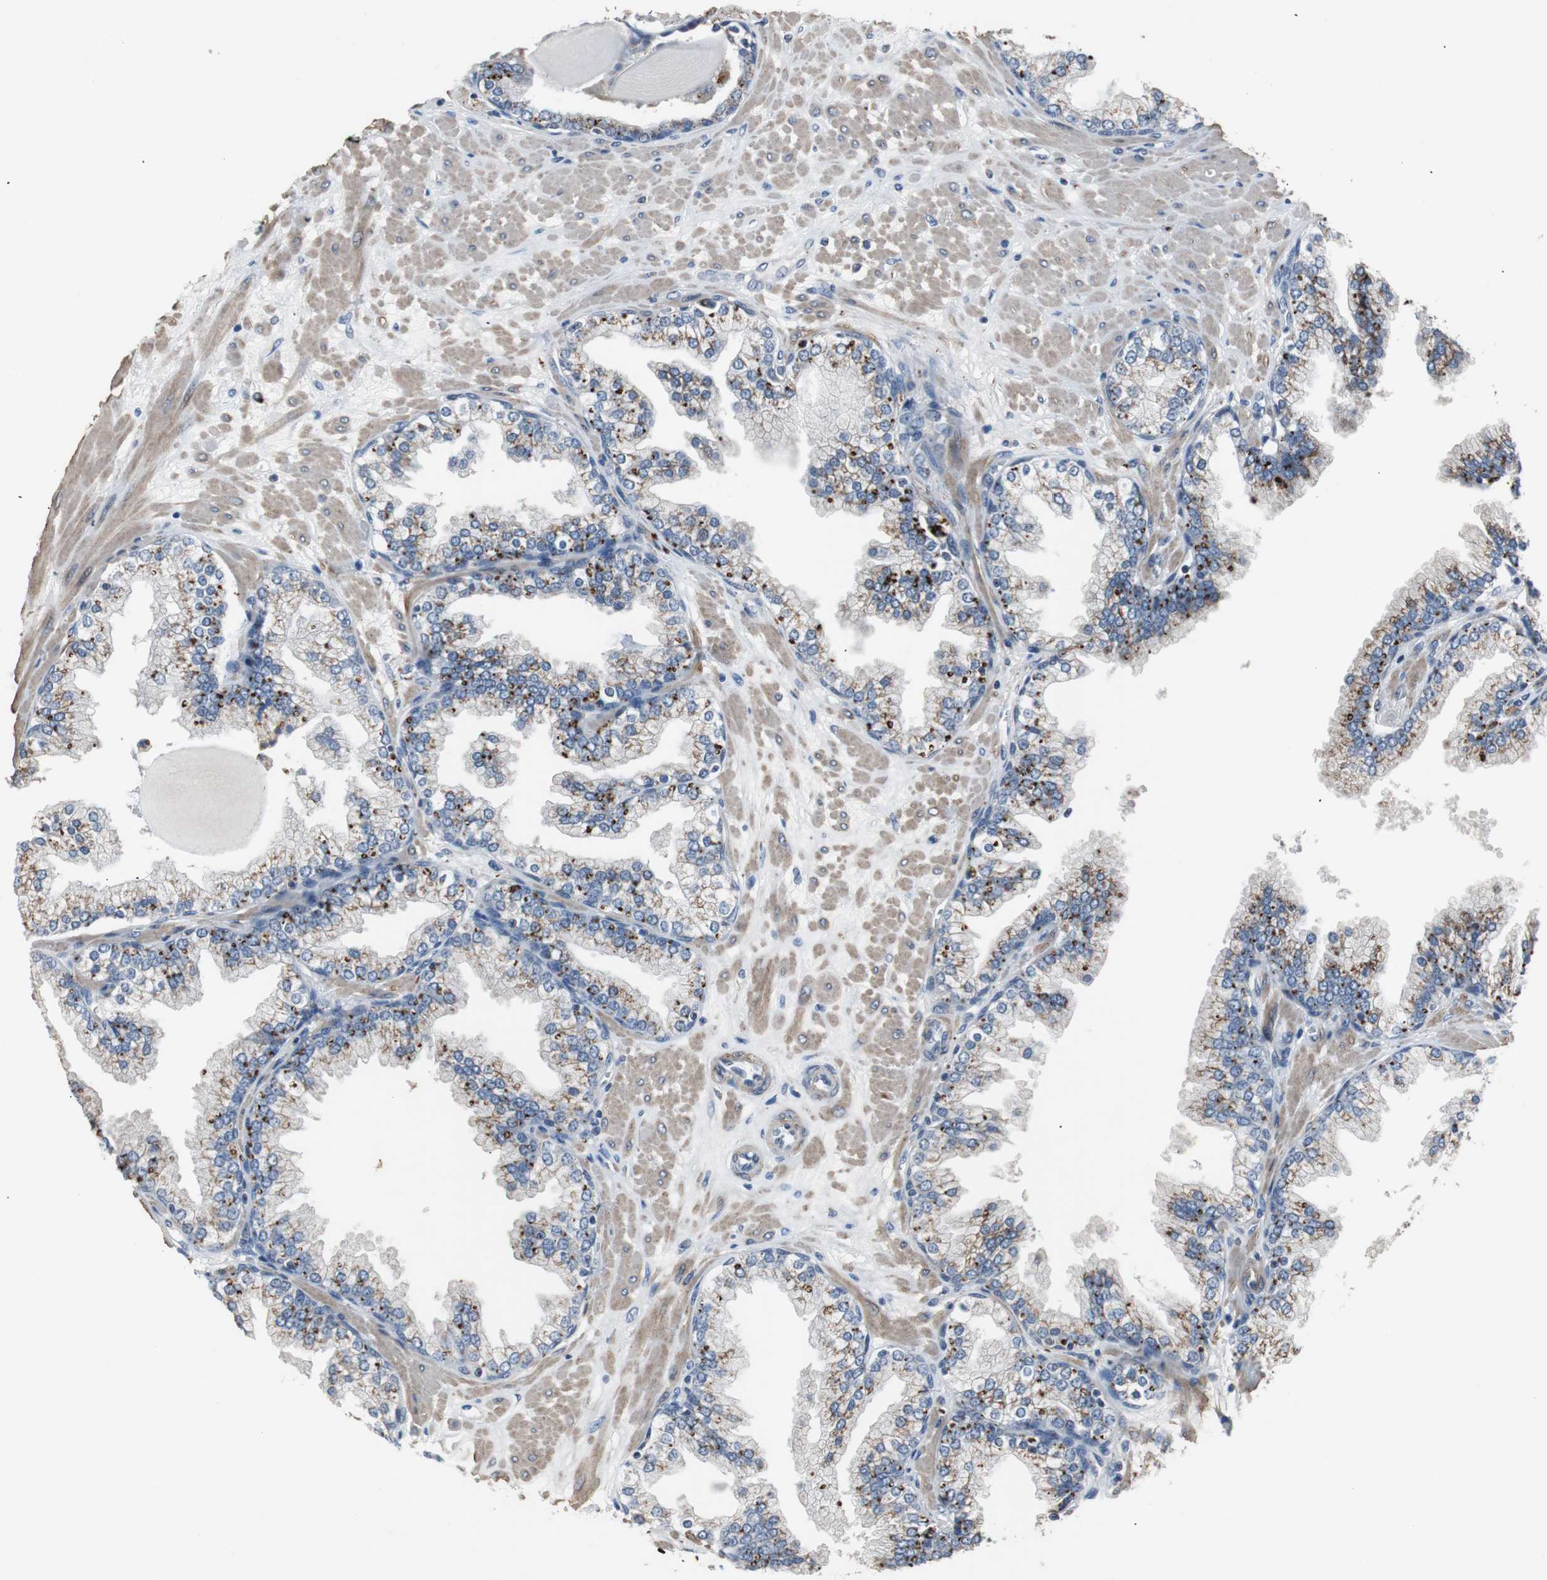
{"staining": {"intensity": "moderate", "quantity": "25%-75%", "location": "cytoplasmic/membranous"}, "tissue": "prostate", "cell_type": "Glandular cells", "image_type": "normal", "snomed": [{"axis": "morphology", "description": "Normal tissue, NOS"}, {"axis": "topography", "description": "Prostate"}], "caption": "This is a photomicrograph of immunohistochemistry (IHC) staining of normal prostate, which shows moderate staining in the cytoplasmic/membranous of glandular cells.", "gene": "PCYT1B", "patient": {"sex": "male", "age": 51}}